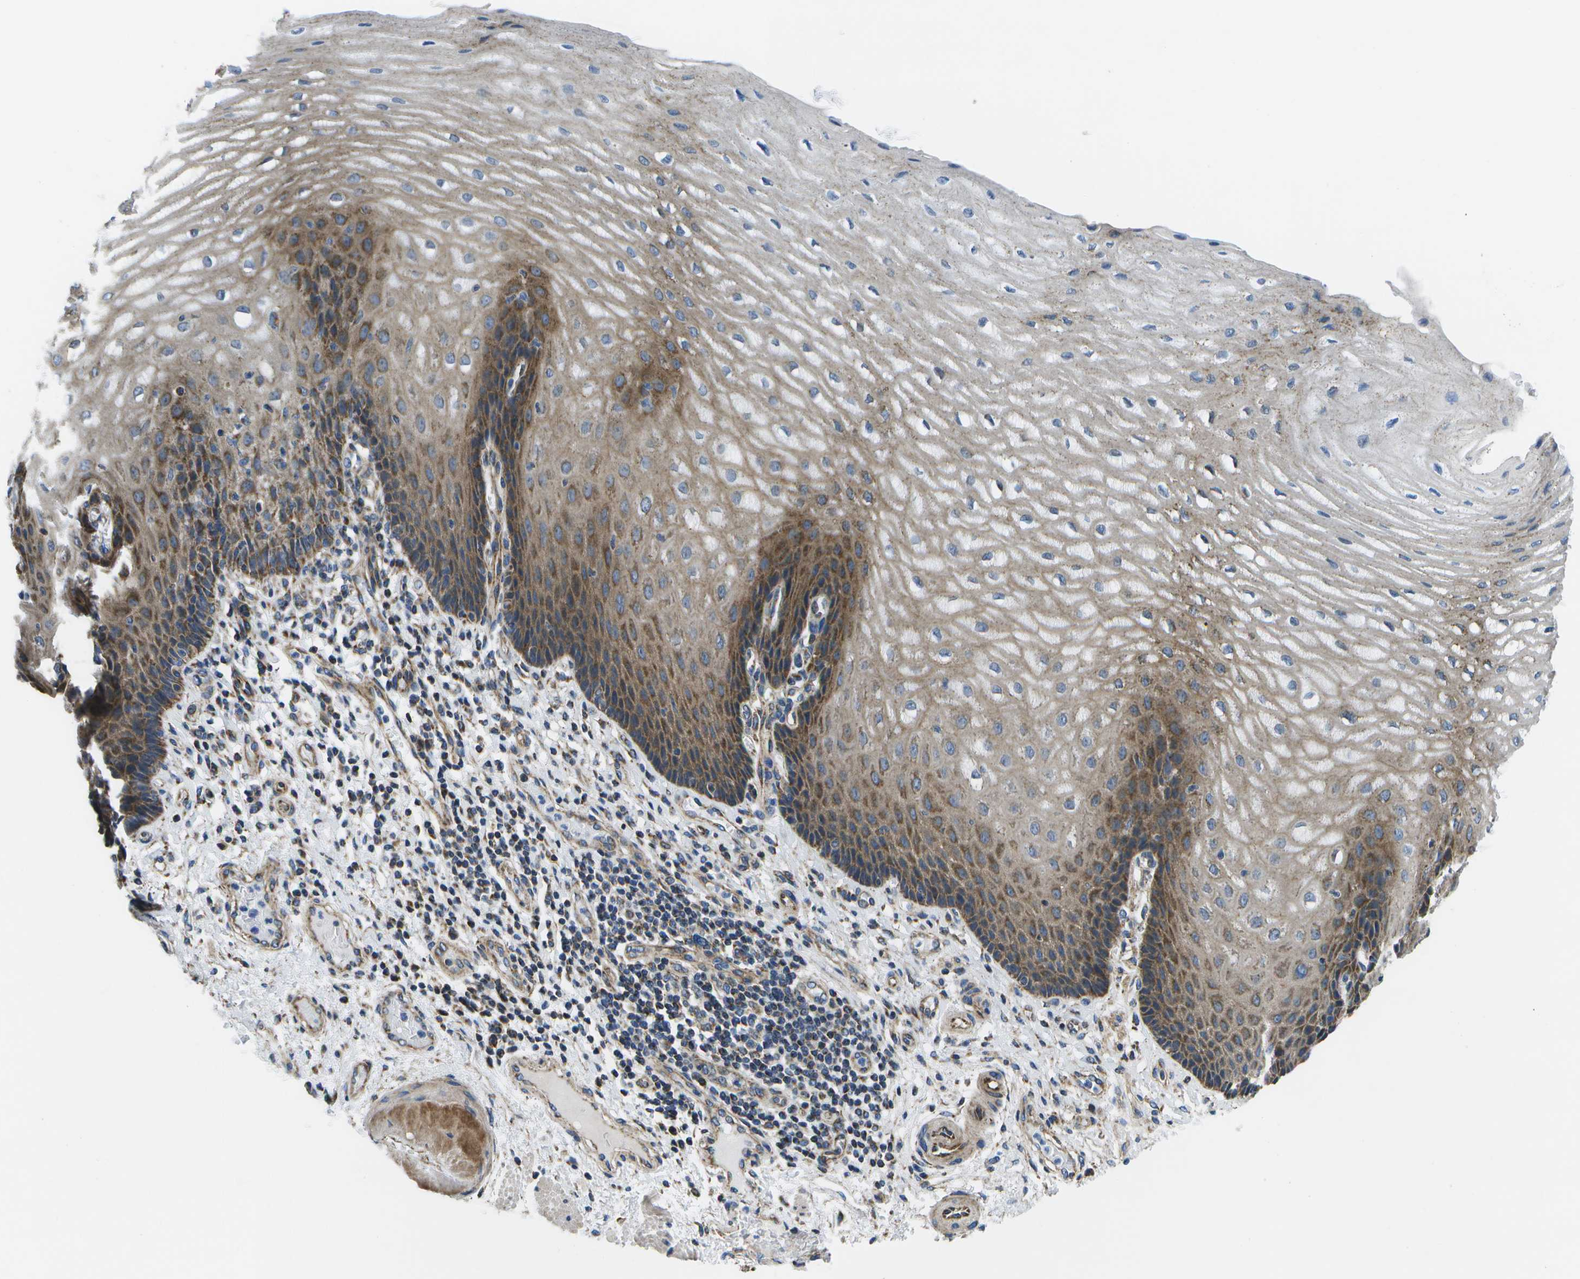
{"staining": {"intensity": "strong", "quantity": "25%-75%", "location": "cytoplasmic/membranous"}, "tissue": "esophagus", "cell_type": "Squamous epithelial cells", "image_type": "normal", "snomed": [{"axis": "morphology", "description": "Normal tissue, NOS"}, {"axis": "topography", "description": "Esophagus"}], "caption": "Protein analysis of benign esophagus reveals strong cytoplasmic/membranous positivity in approximately 25%-75% of squamous epithelial cells.", "gene": "MVK", "patient": {"sex": "male", "age": 54}}